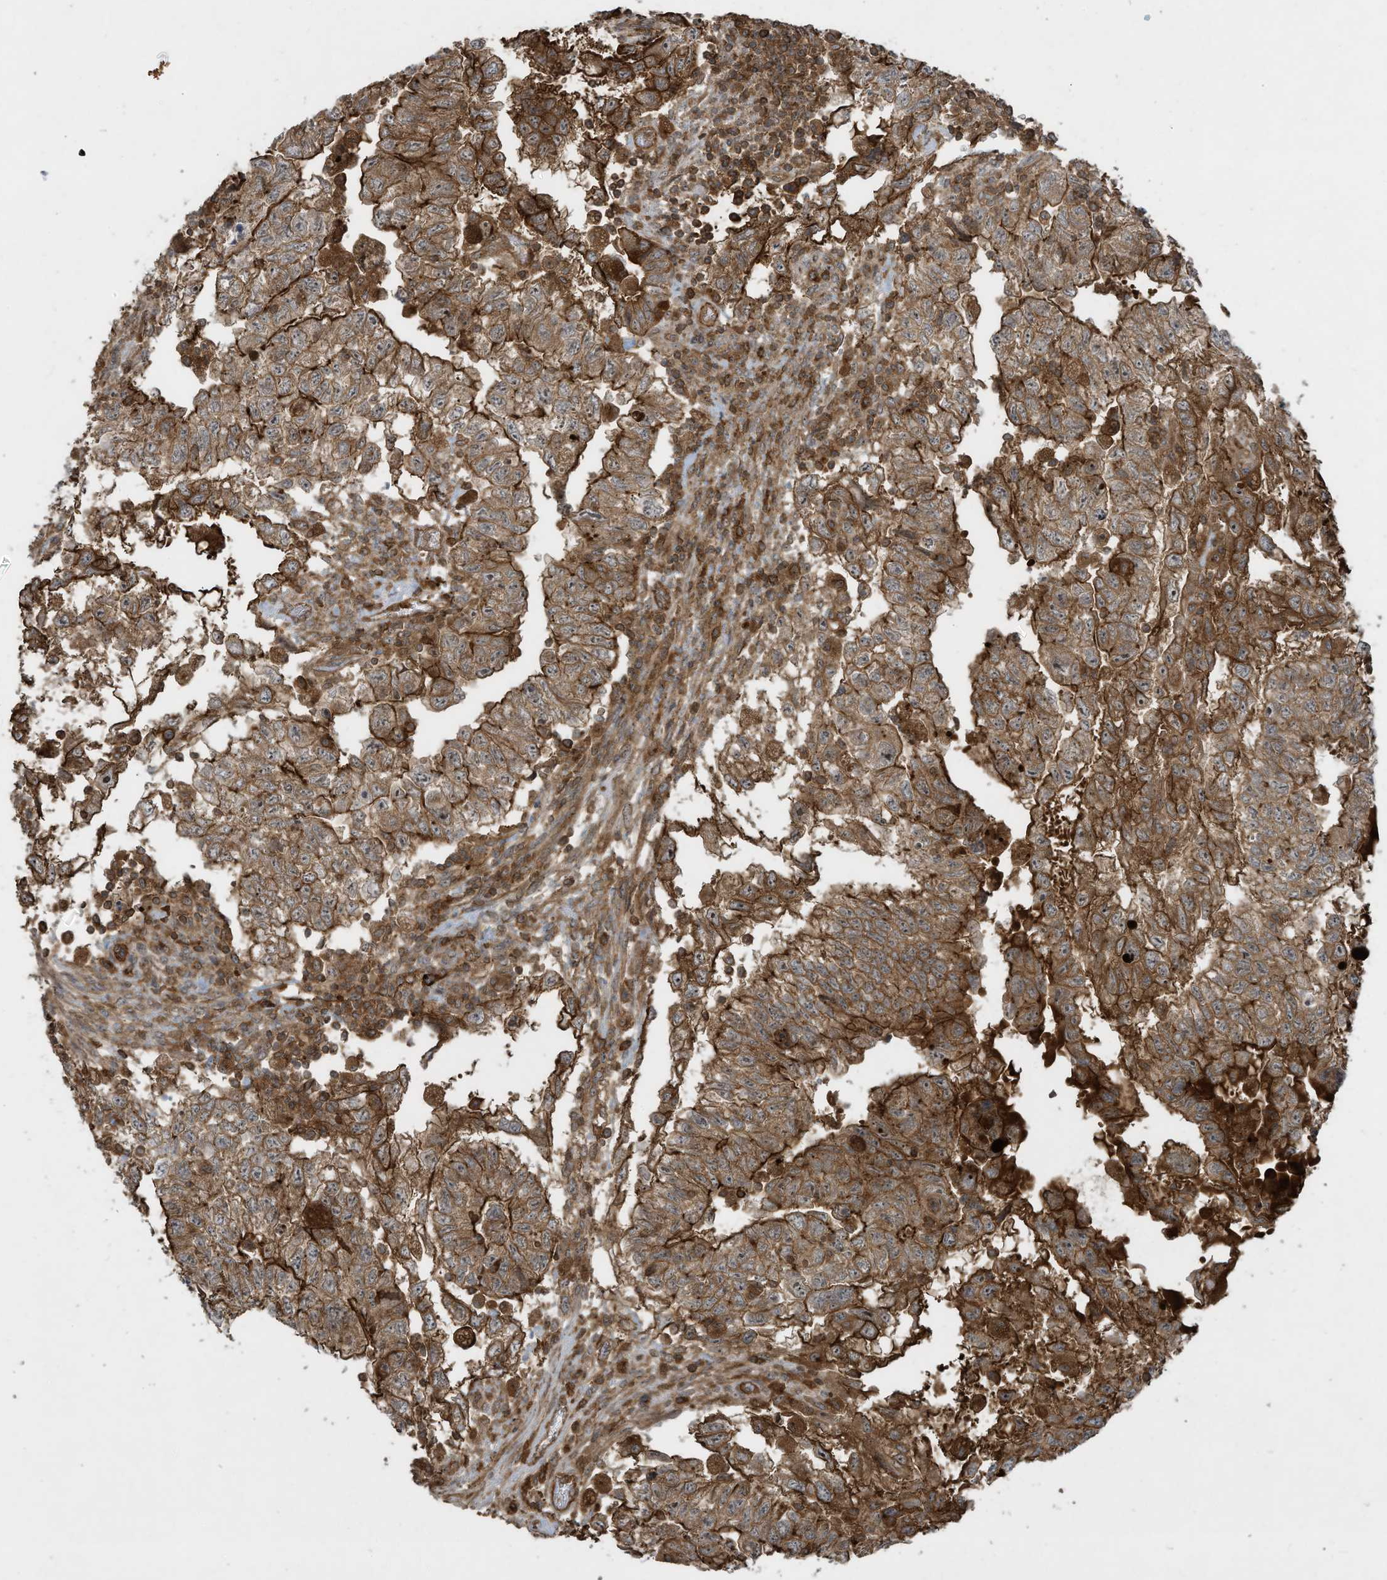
{"staining": {"intensity": "moderate", "quantity": ">75%", "location": "cytoplasmic/membranous"}, "tissue": "testis cancer", "cell_type": "Tumor cells", "image_type": "cancer", "snomed": [{"axis": "morphology", "description": "Carcinoma, Embryonal, NOS"}, {"axis": "topography", "description": "Testis"}], "caption": "This photomicrograph shows immunohistochemistry staining of human testis cancer, with medium moderate cytoplasmic/membranous expression in approximately >75% of tumor cells.", "gene": "DDIT4", "patient": {"sex": "male", "age": 36}}